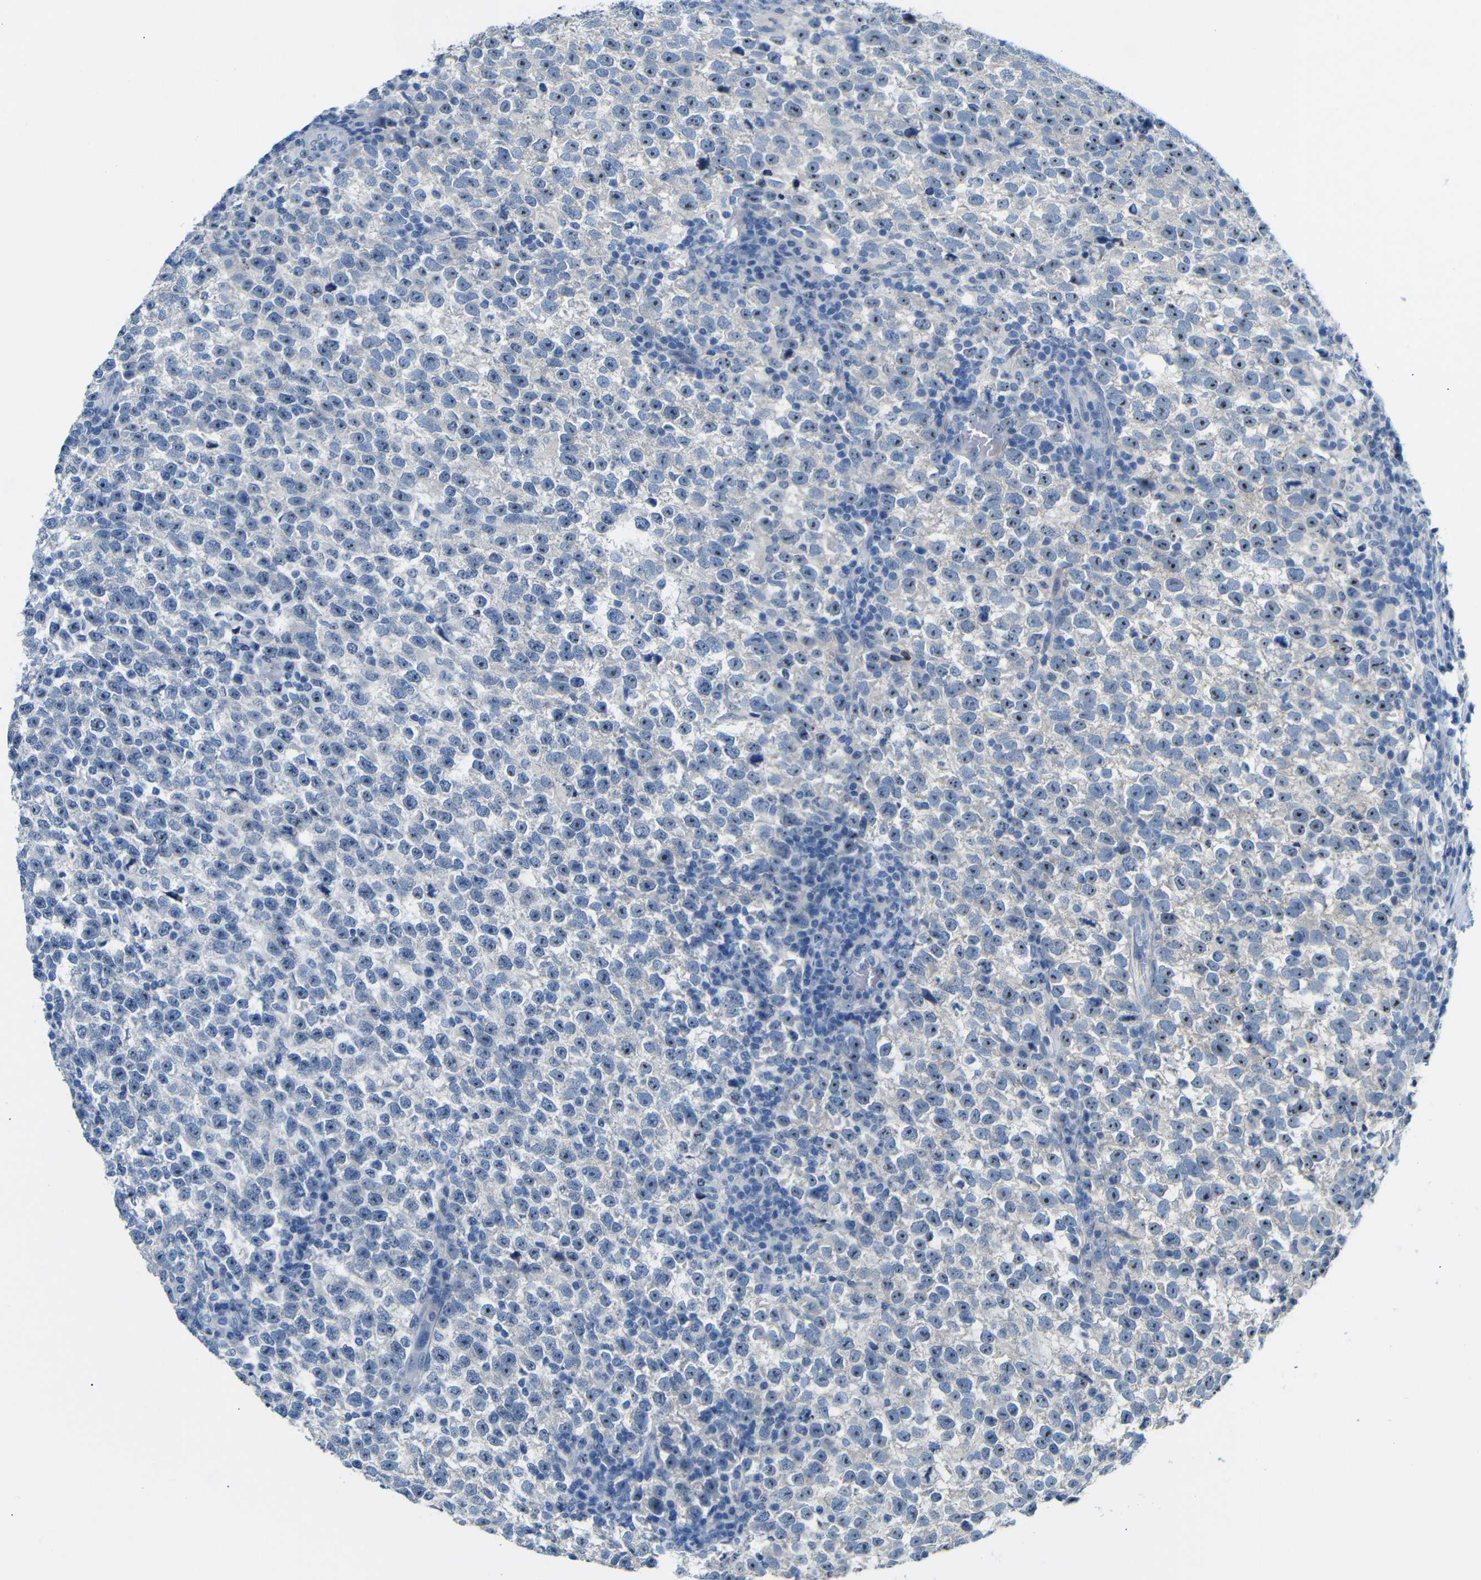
{"staining": {"intensity": "moderate", "quantity": "25%-75%", "location": "nuclear"}, "tissue": "testis cancer", "cell_type": "Tumor cells", "image_type": "cancer", "snomed": [{"axis": "morphology", "description": "Normal tissue, NOS"}, {"axis": "morphology", "description": "Seminoma, NOS"}, {"axis": "topography", "description": "Testis"}], "caption": "Immunohistochemistry (IHC) (DAB (3,3'-diaminobenzidine)) staining of testis cancer shows moderate nuclear protein staining in approximately 25%-75% of tumor cells. The protein is stained brown, and the nuclei are stained in blue (DAB (3,3'-diaminobenzidine) IHC with brightfield microscopy, high magnification).", "gene": "C1orf210", "patient": {"sex": "male", "age": 43}}